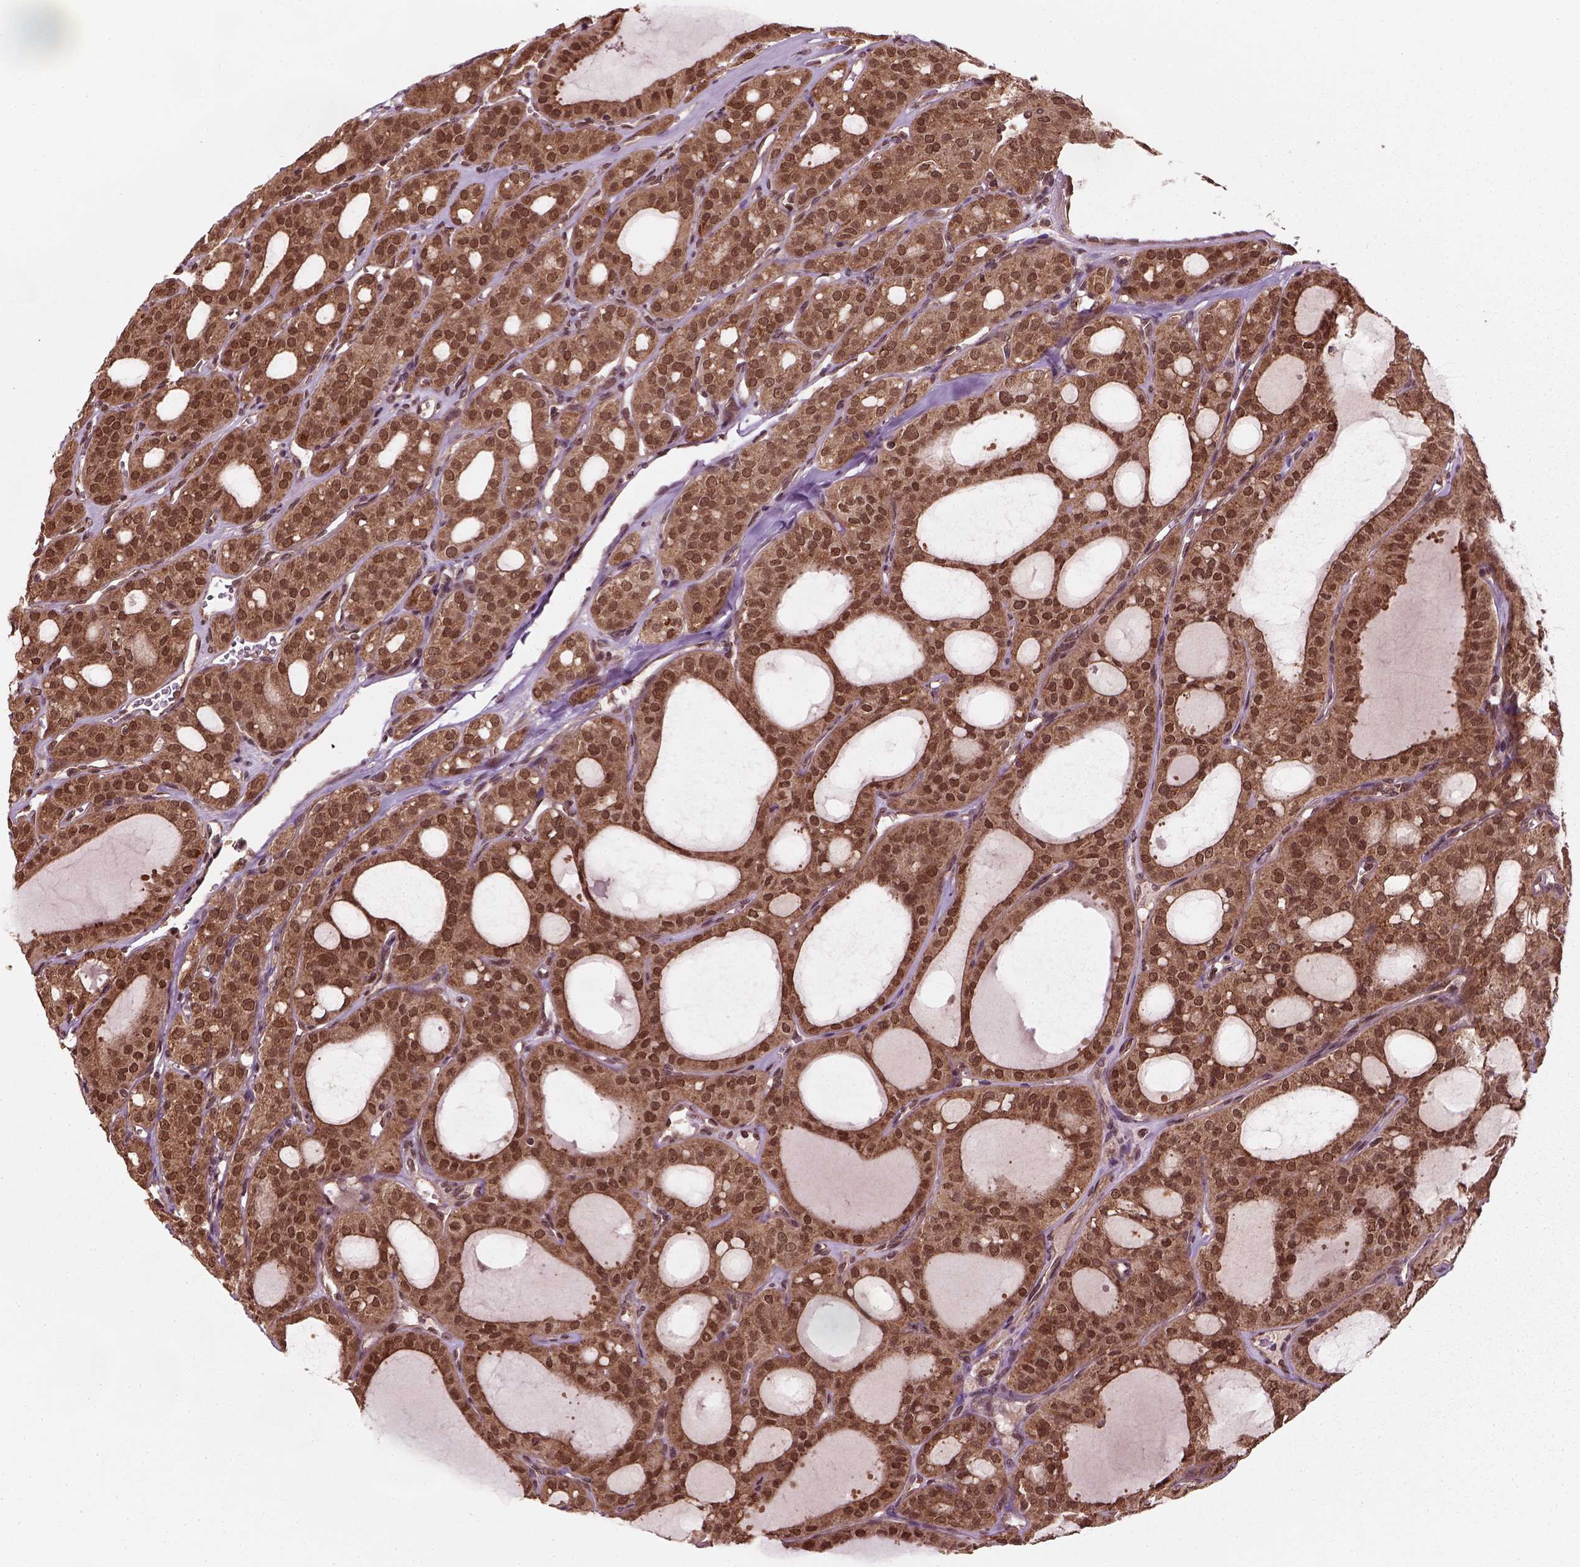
{"staining": {"intensity": "strong", "quantity": ">75%", "location": "cytoplasmic/membranous,nuclear"}, "tissue": "thyroid cancer", "cell_type": "Tumor cells", "image_type": "cancer", "snomed": [{"axis": "morphology", "description": "Follicular adenoma carcinoma, NOS"}, {"axis": "topography", "description": "Thyroid gland"}], "caption": "Immunohistochemical staining of thyroid cancer shows high levels of strong cytoplasmic/membranous and nuclear protein expression in approximately >75% of tumor cells.", "gene": "NUDT9", "patient": {"sex": "male", "age": 75}}